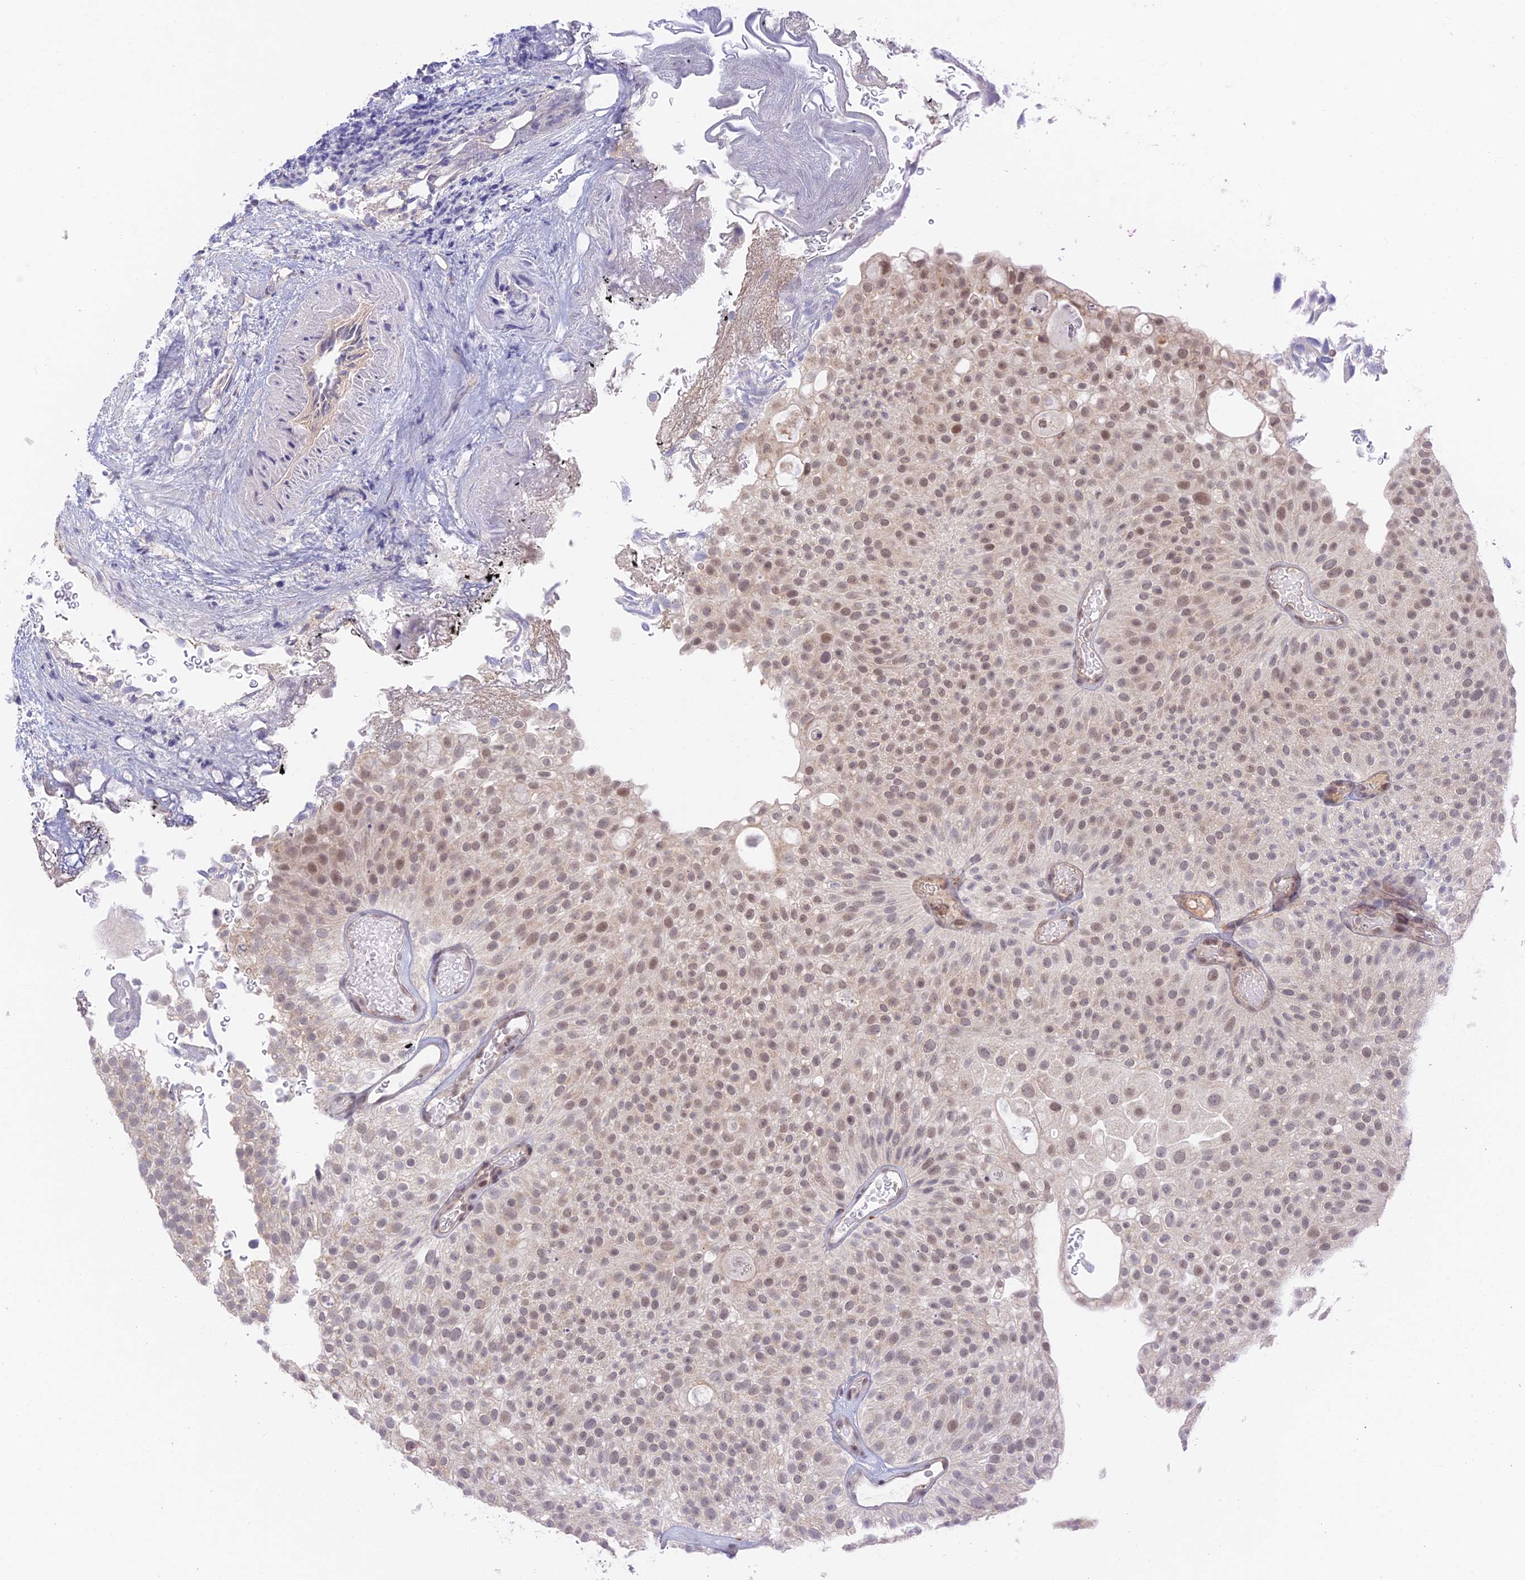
{"staining": {"intensity": "moderate", "quantity": ">75%", "location": "nuclear"}, "tissue": "urothelial cancer", "cell_type": "Tumor cells", "image_type": "cancer", "snomed": [{"axis": "morphology", "description": "Urothelial carcinoma, Low grade"}, {"axis": "topography", "description": "Urinary bladder"}], "caption": "This is an image of immunohistochemistry (IHC) staining of low-grade urothelial carcinoma, which shows moderate staining in the nuclear of tumor cells.", "gene": "ZUP1", "patient": {"sex": "male", "age": 78}}